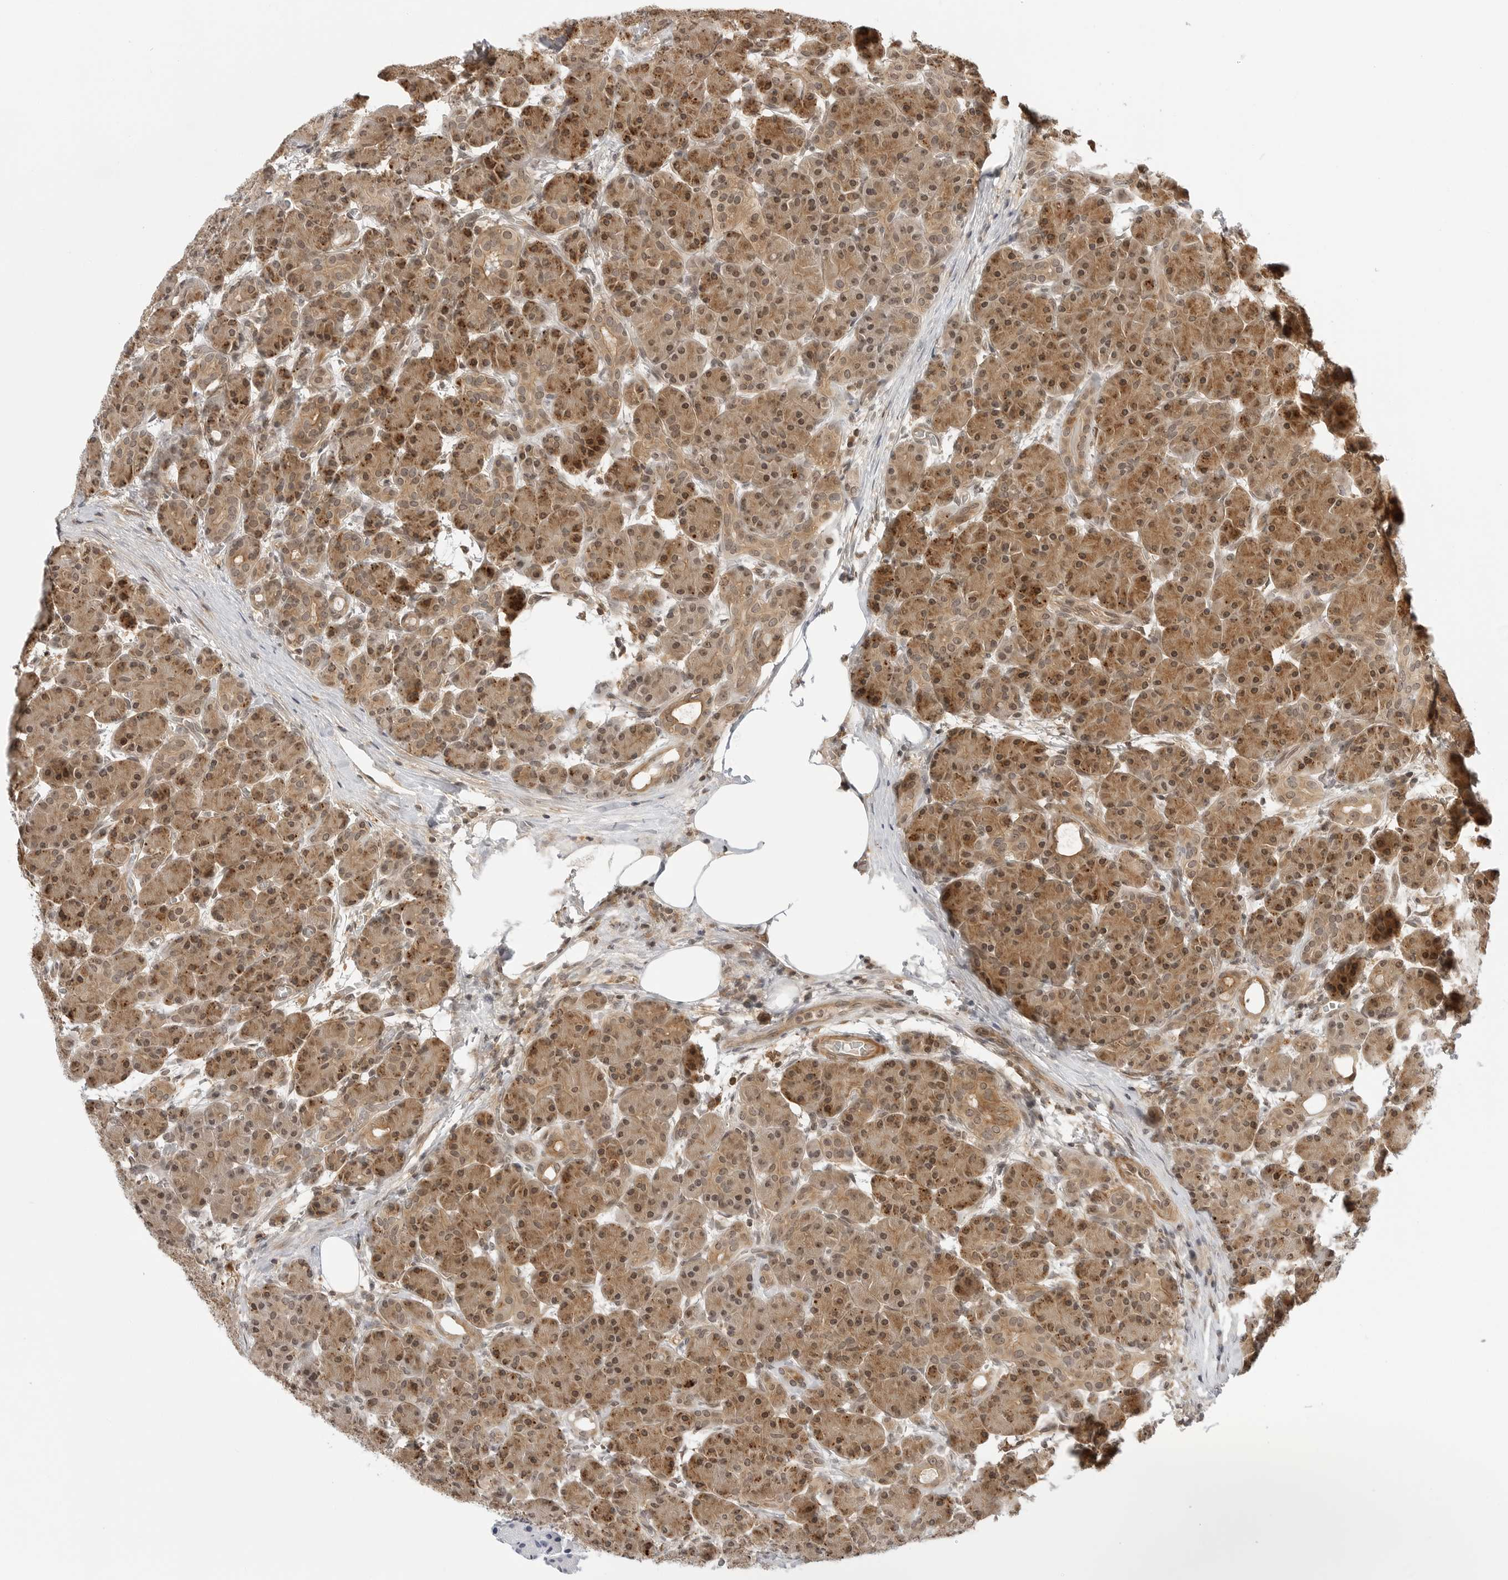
{"staining": {"intensity": "moderate", "quantity": ">75%", "location": "cytoplasmic/membranous,nuclear"}, "tissue": "pancreas", "cell_type": "Exocrine glandular cells", "image_type": "normal", "snomed": [{"axis": "morphology", "description": "Normal tissue, NOS"}, {"axis": "topography", "description": "Pancreas"}], "caption": "Moderate cytoplasmic/membranous,nuclear staining is seen in about >75% of exocrine glandular cells in normal pancreas. (Stains: DAB (3,3'-diaminobenzidine) in brown, nuclei in blue, Microscopy: brightfield microscopy at high magnification).", "gene": "MAP2K5", "patient": {"sex": "male", "age": 63}}